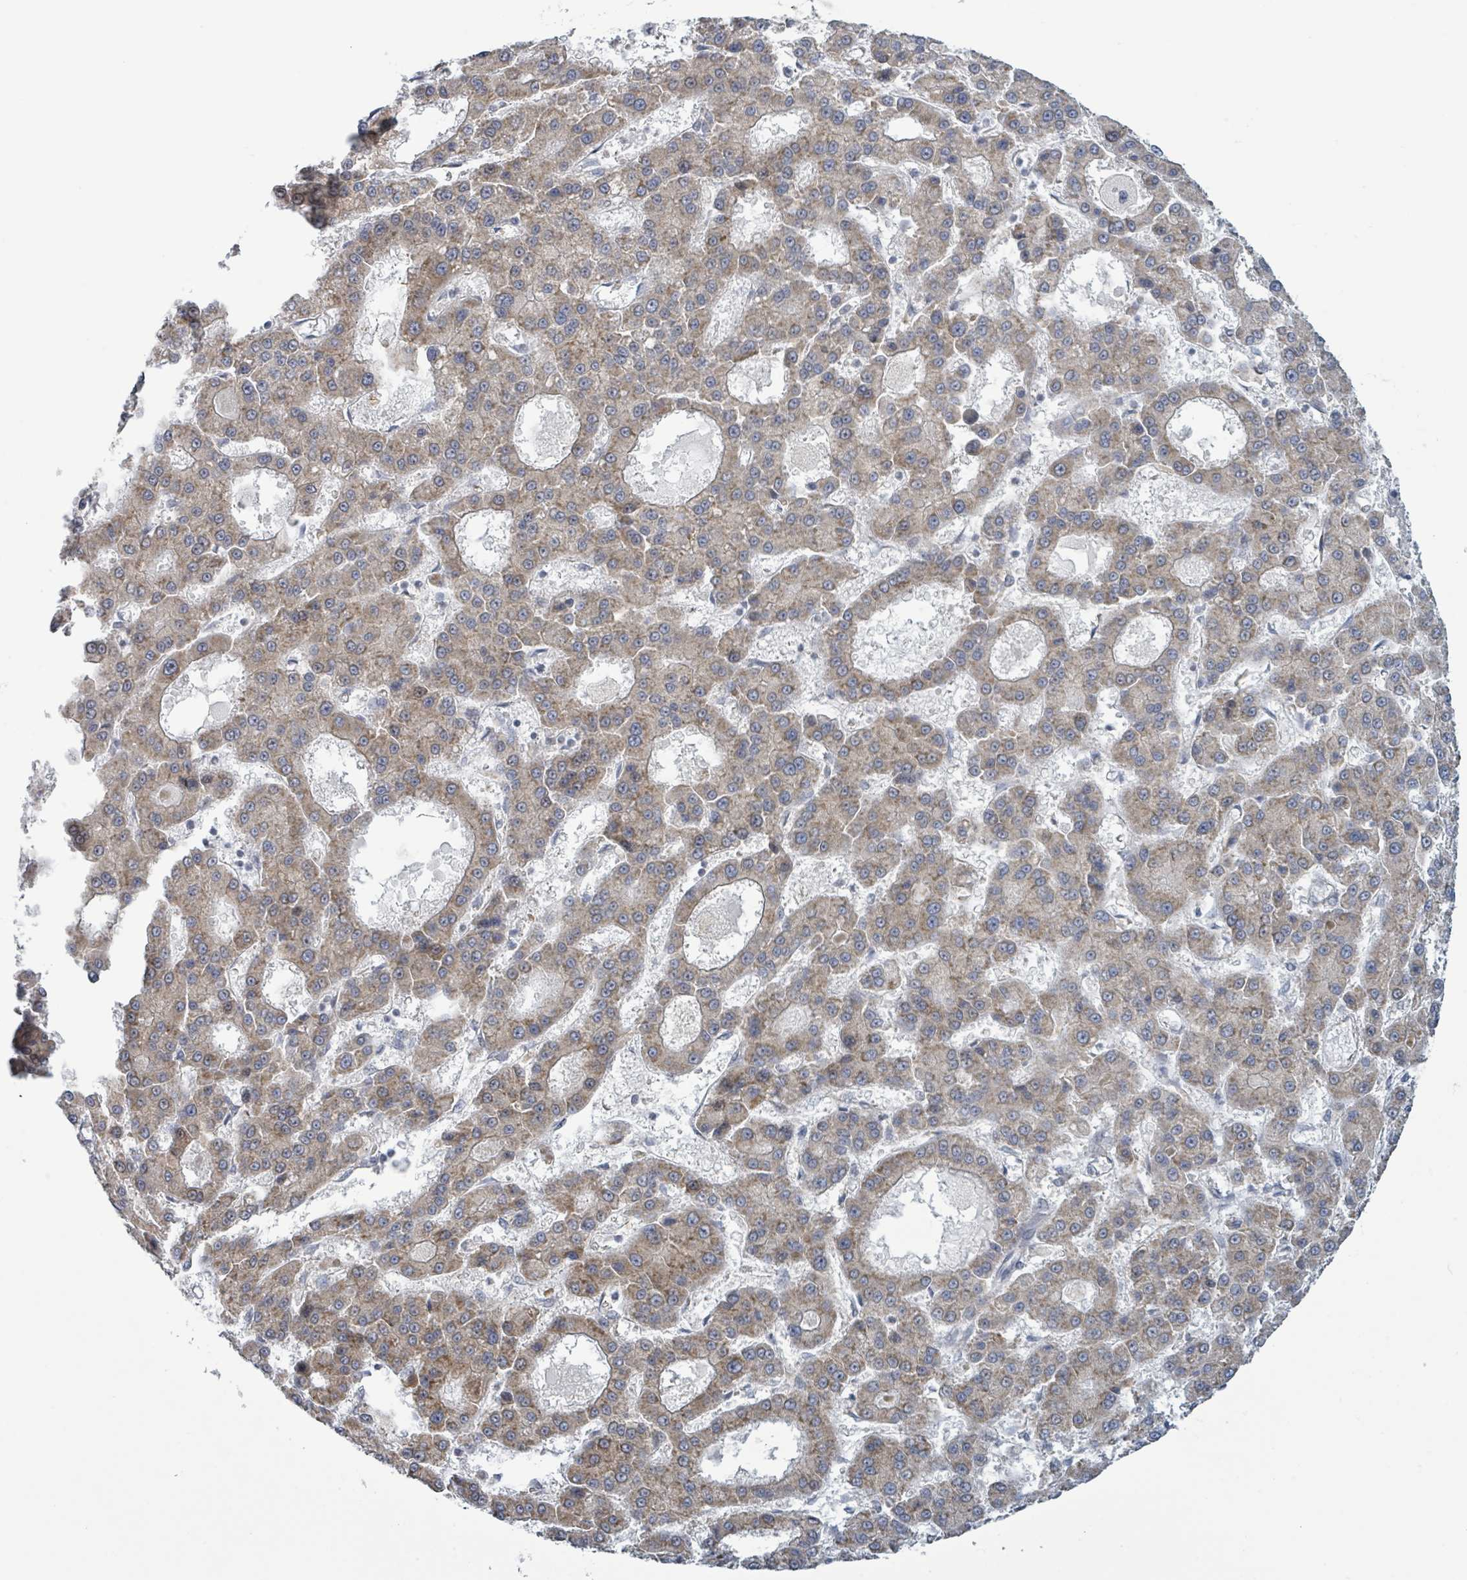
{"staining": {"intensity": "moderate", "quantity": ">75%", "location": "cytoplasmic/membranous"}, "tissue": "liver cancer", "cell_type": "Tumor cells", "image_type": "cancer", "snomed": [{"axis": "morphology", "description": "Carcinoma, Hepatocellular, NOS"}, {"axis": "topography", "description": "Liver"}], "caption": "Immunohistochemical staining of human hepatocellular carcinoma (liver) shows moderate cytoplasmic/membranous protein staining in approximately >75% of tumor cells.", "gene": "RPL32", "patient": {"sex": "male", "age": 70}}